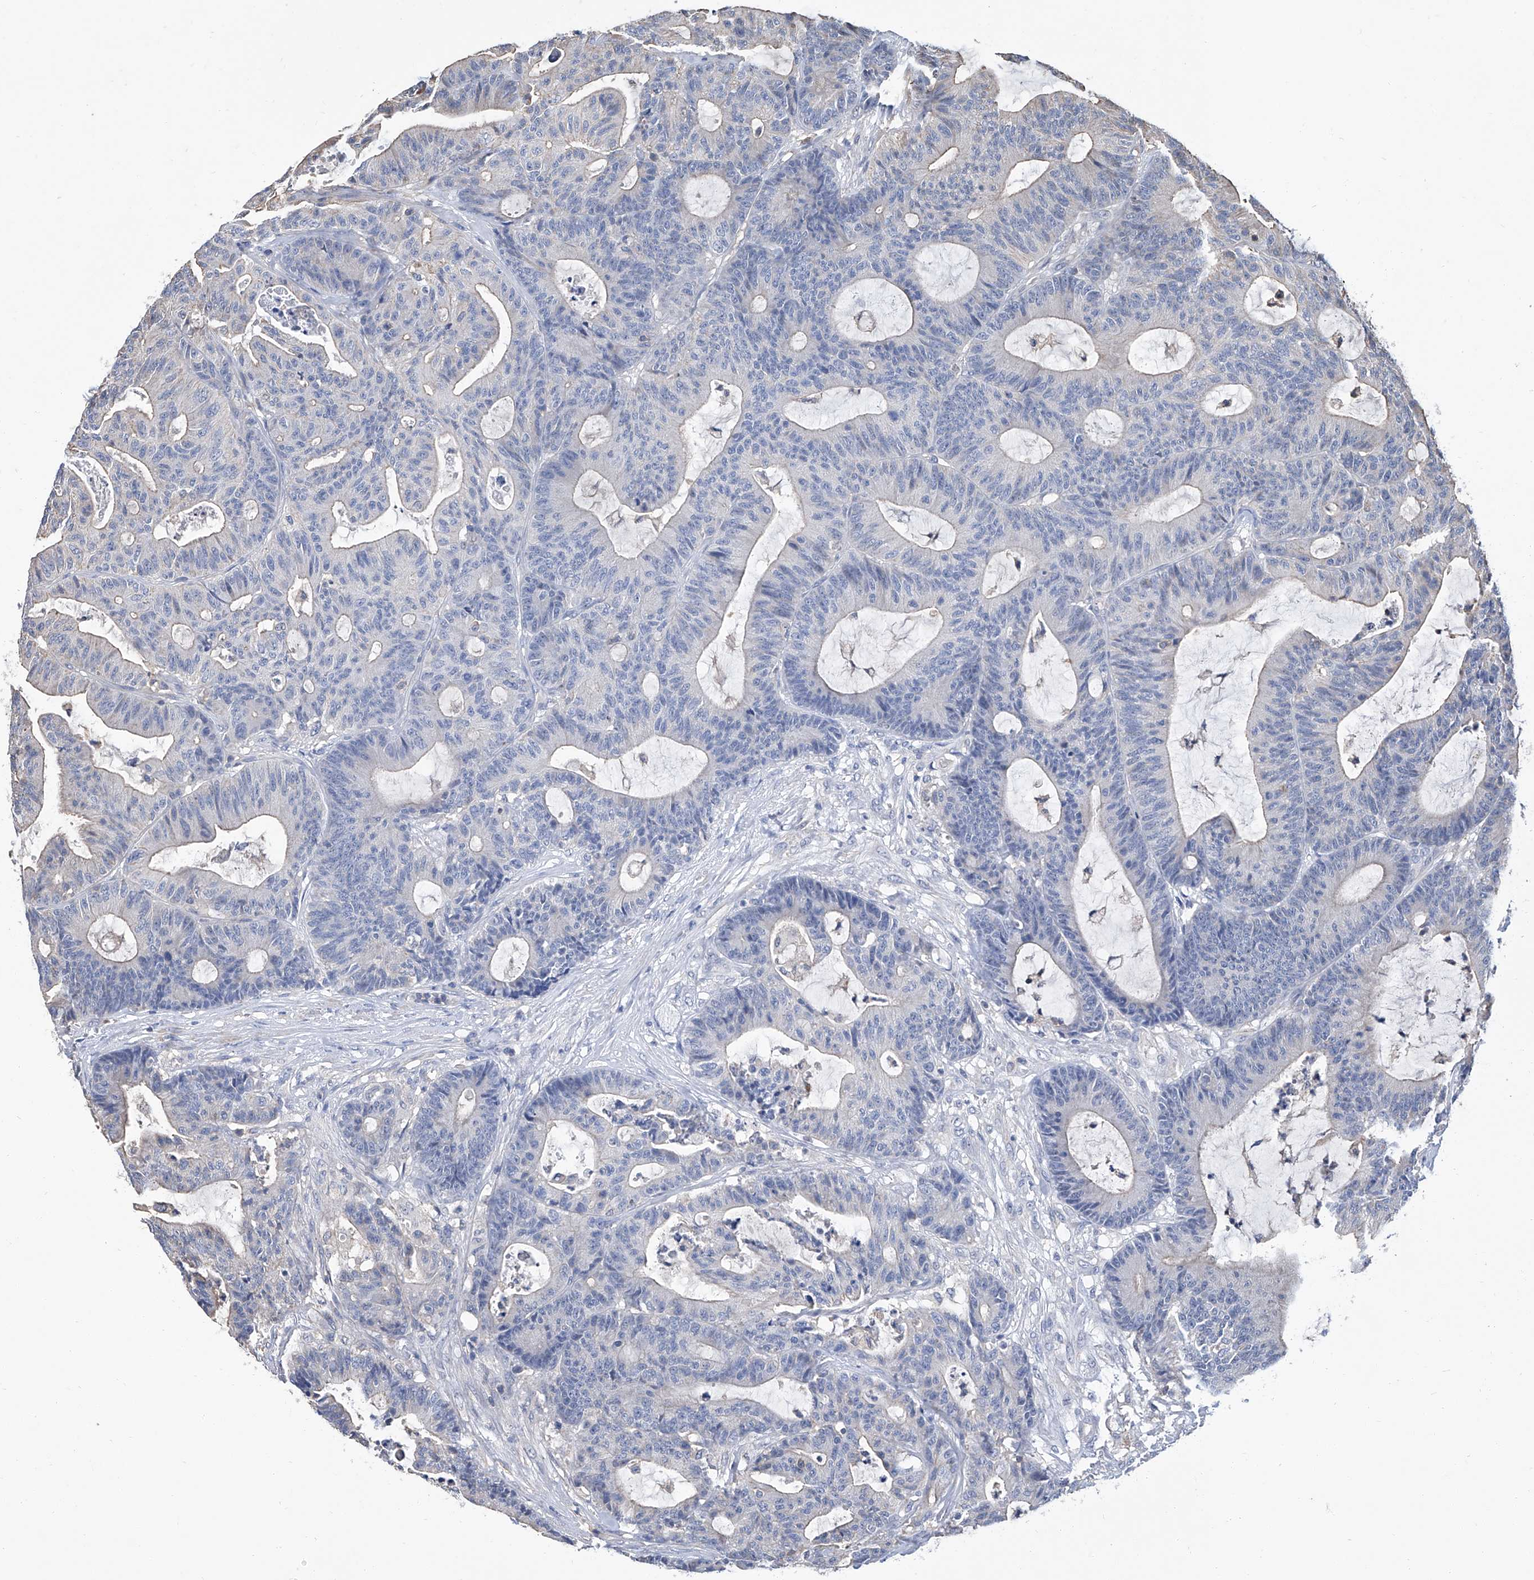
{"staining": {"intensity": "negative", "quantity": "none", "location": "none"}, "tissue": "colorectal cancer", "cell_type": "Tumor cells", "image_type": "cancer", "snomed": [{"axis": "morphology", "description": "Adenocarcinoma, NOS"}, {"axis": "topography", "description": "Colon"}], "caption": "This micrograph is of adenocarcinoma (colorectal) stained with immunohistochemistry (IHC) to label a protein in brown with the nuclei are counter-stained blue. There is no positivity in tumor cells.", "gene": "GPT", "patient": {"sex": "female", "age": 84}}